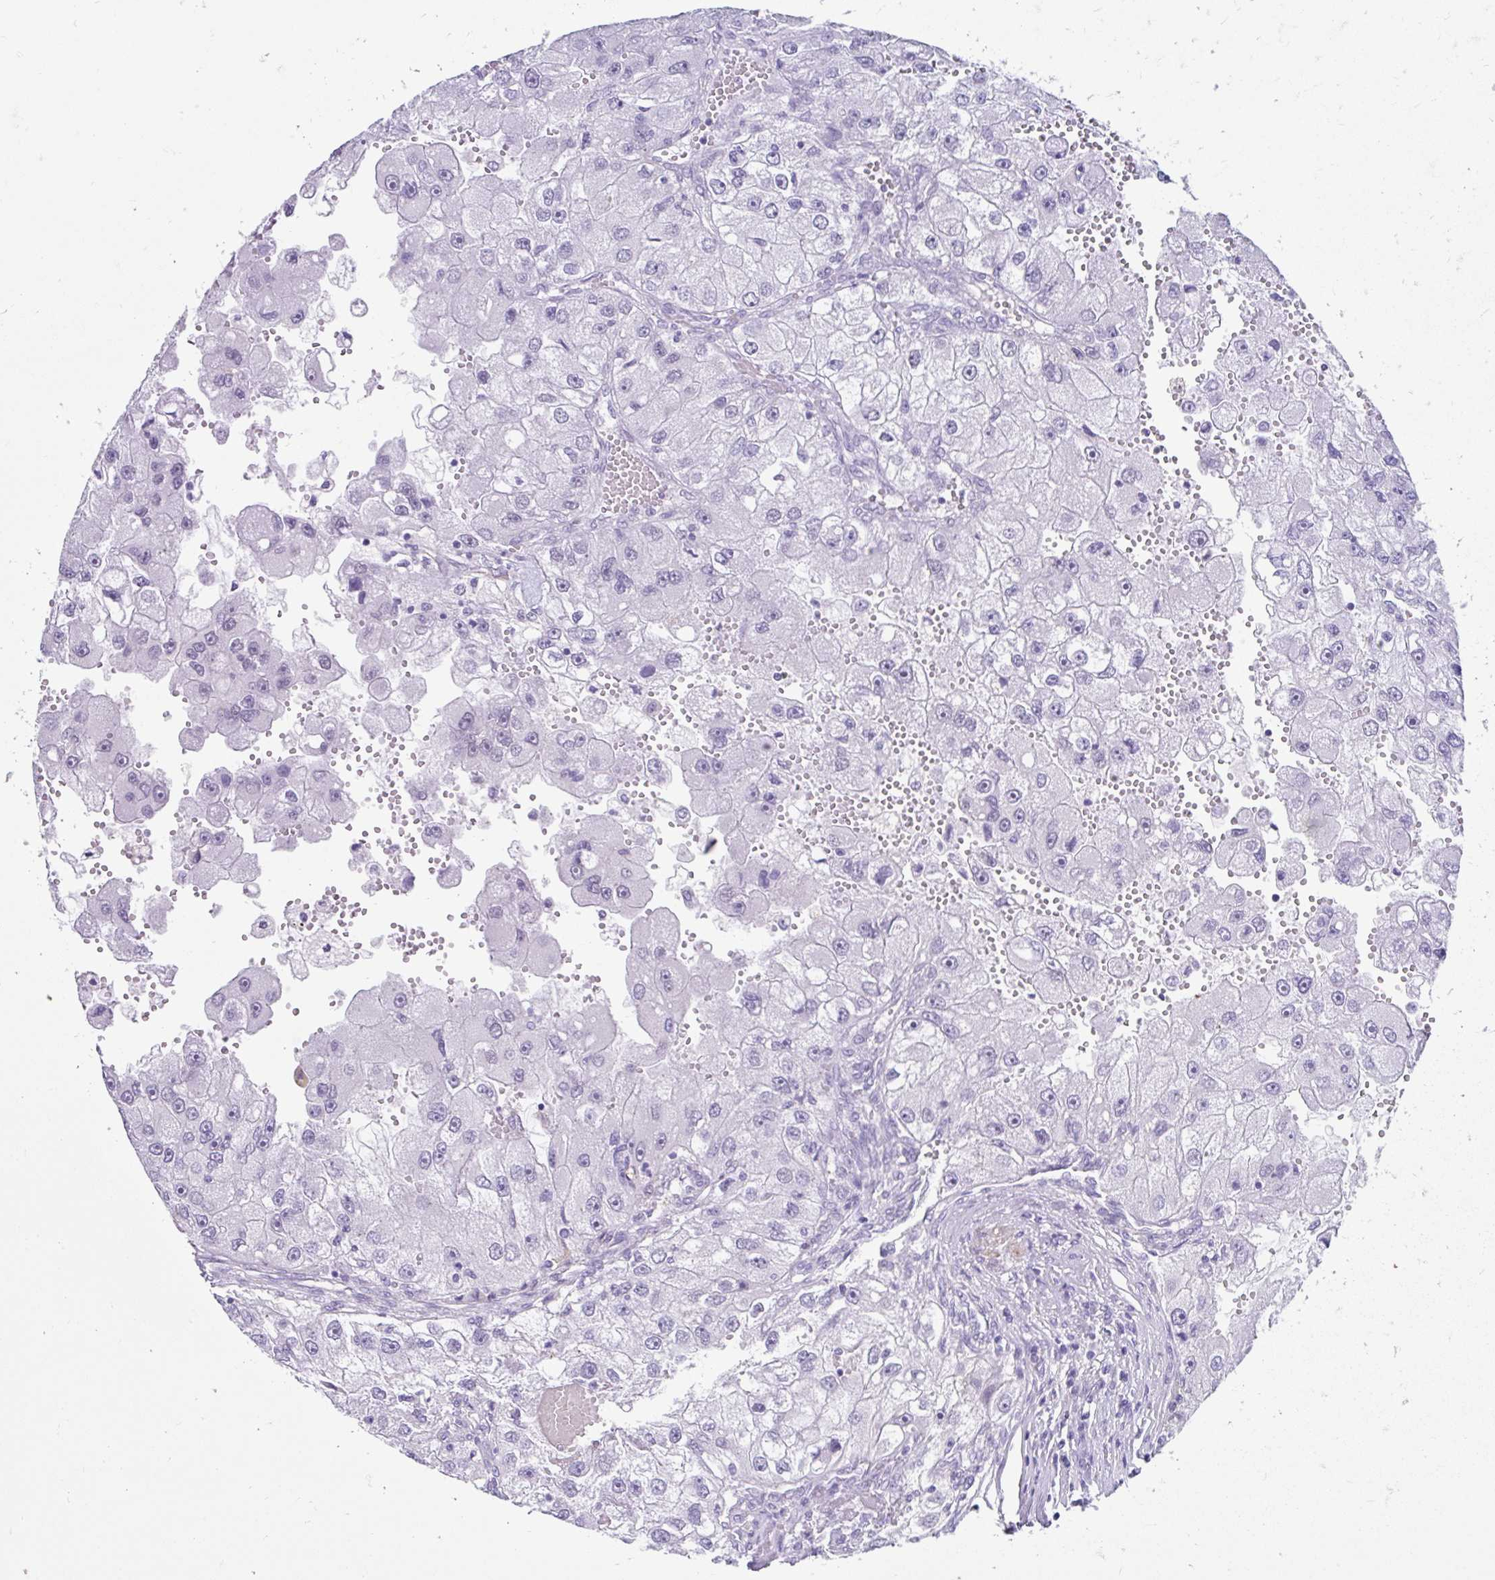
{"staining": {"intensity": "negative", "quantity": "none", "location": "none"}, "tissue": "renal cancer", "cell_type": "Tumor cells", "image_type": "cancer", "snomed": [{"axis": "morphology", "description": "Adenocarcinoma, NOS"}, {"axis": "topography", "description": "Kidney"}], "caption": "IHC of renal cancer (adenocarcinoma) reveals no staining in tumor cells.", "gene": "DCAF17", "patient": {"sex": "male", "age": 63}}